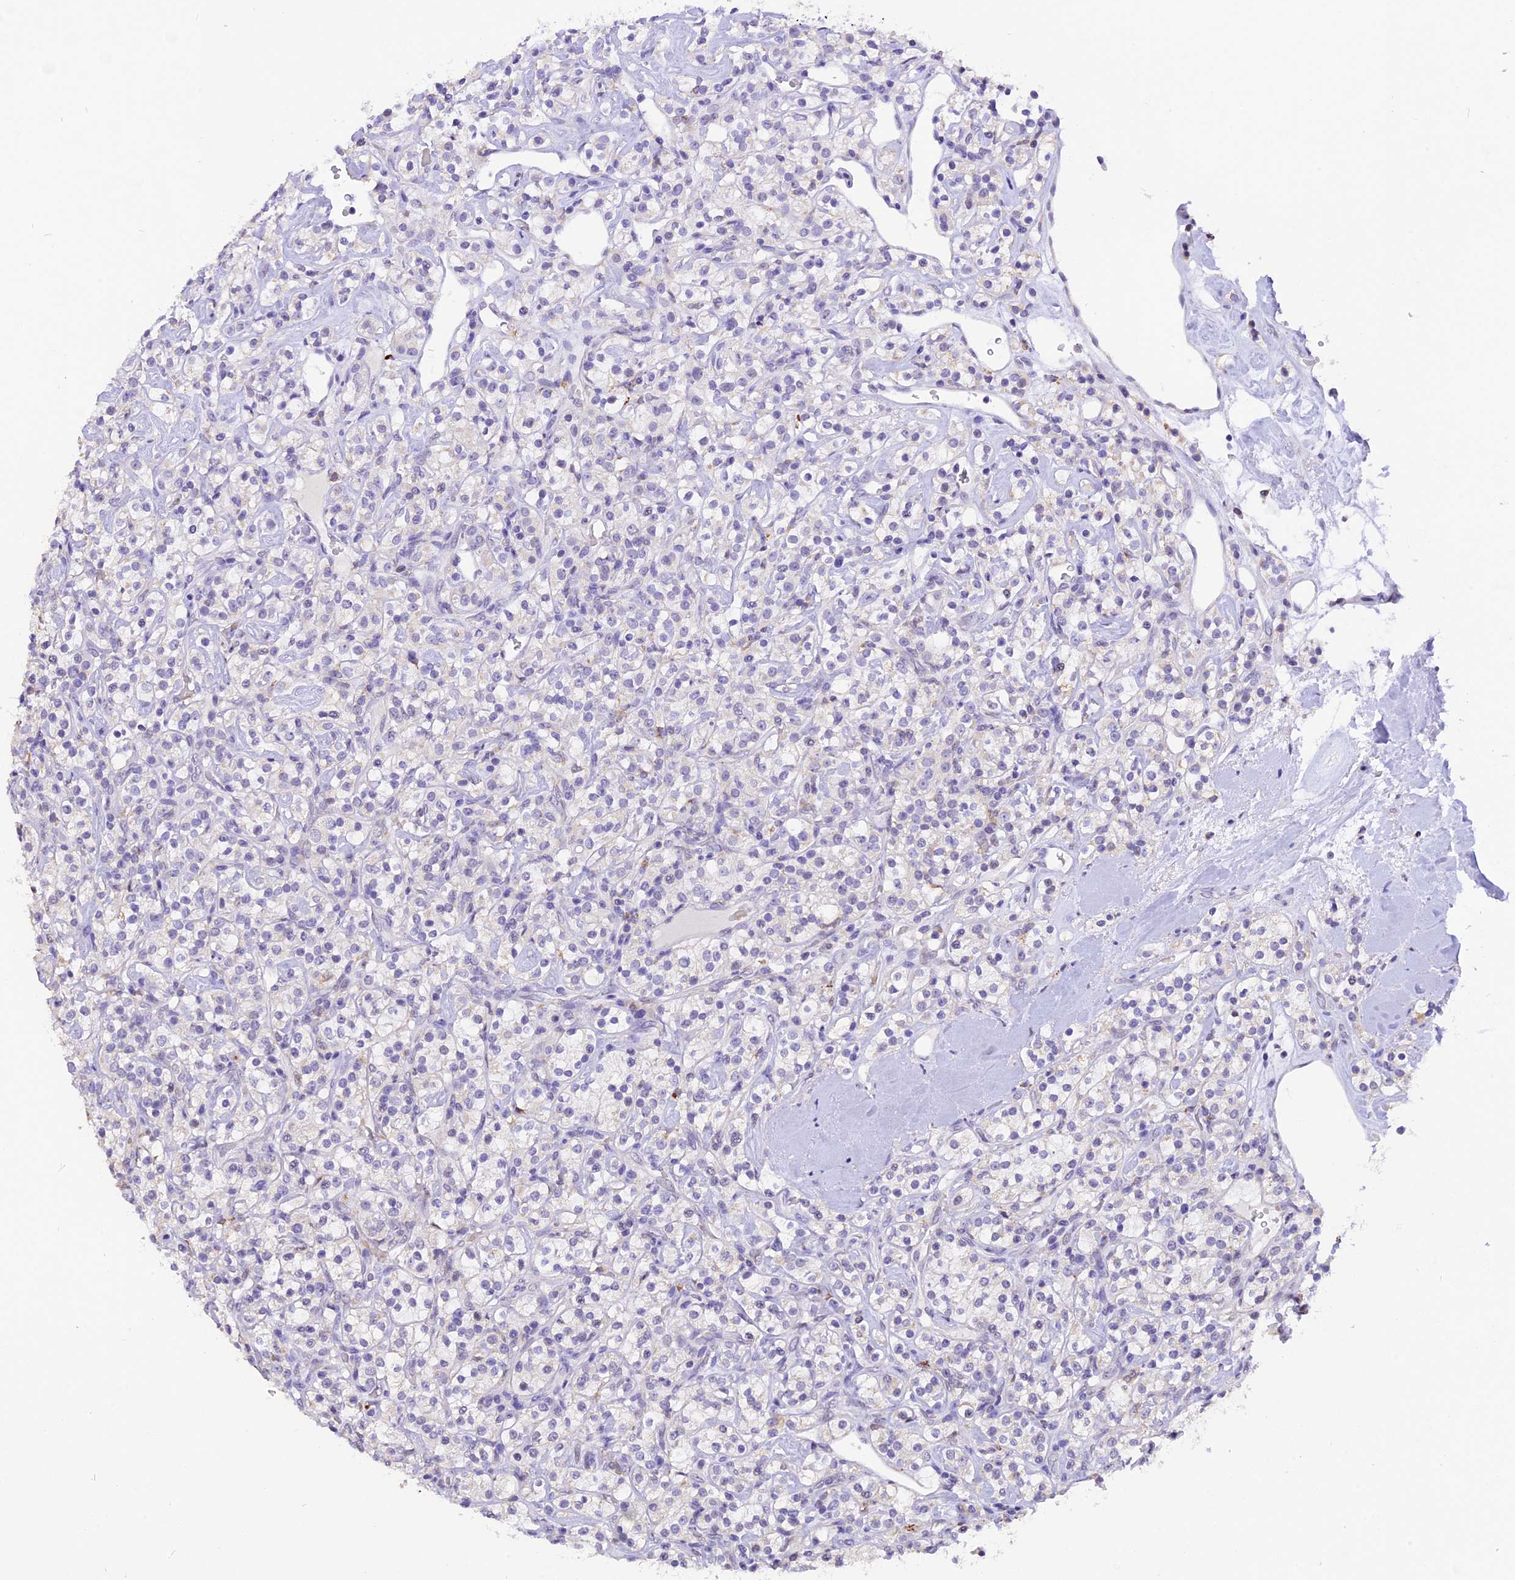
{"staining": {"intensity": "negative", "quantity": "none", "location": "none"}, "tissue": "renal cancer", "cell_type": "Tumor cells", "image_type": "cancer", "snomed": [{"axis": "morphology", "description": "Adenocarcinoma, NOS"}, {"axis": "topography", "description": "Kidney"}], "caption": "Adenocarcinoma (renal) stained for a protein using immunohistochemistry (IHC) demonstrates no positivity tumor cells.", "gene": "AHSP", "patient": {"sex": "male", "age": 77}}